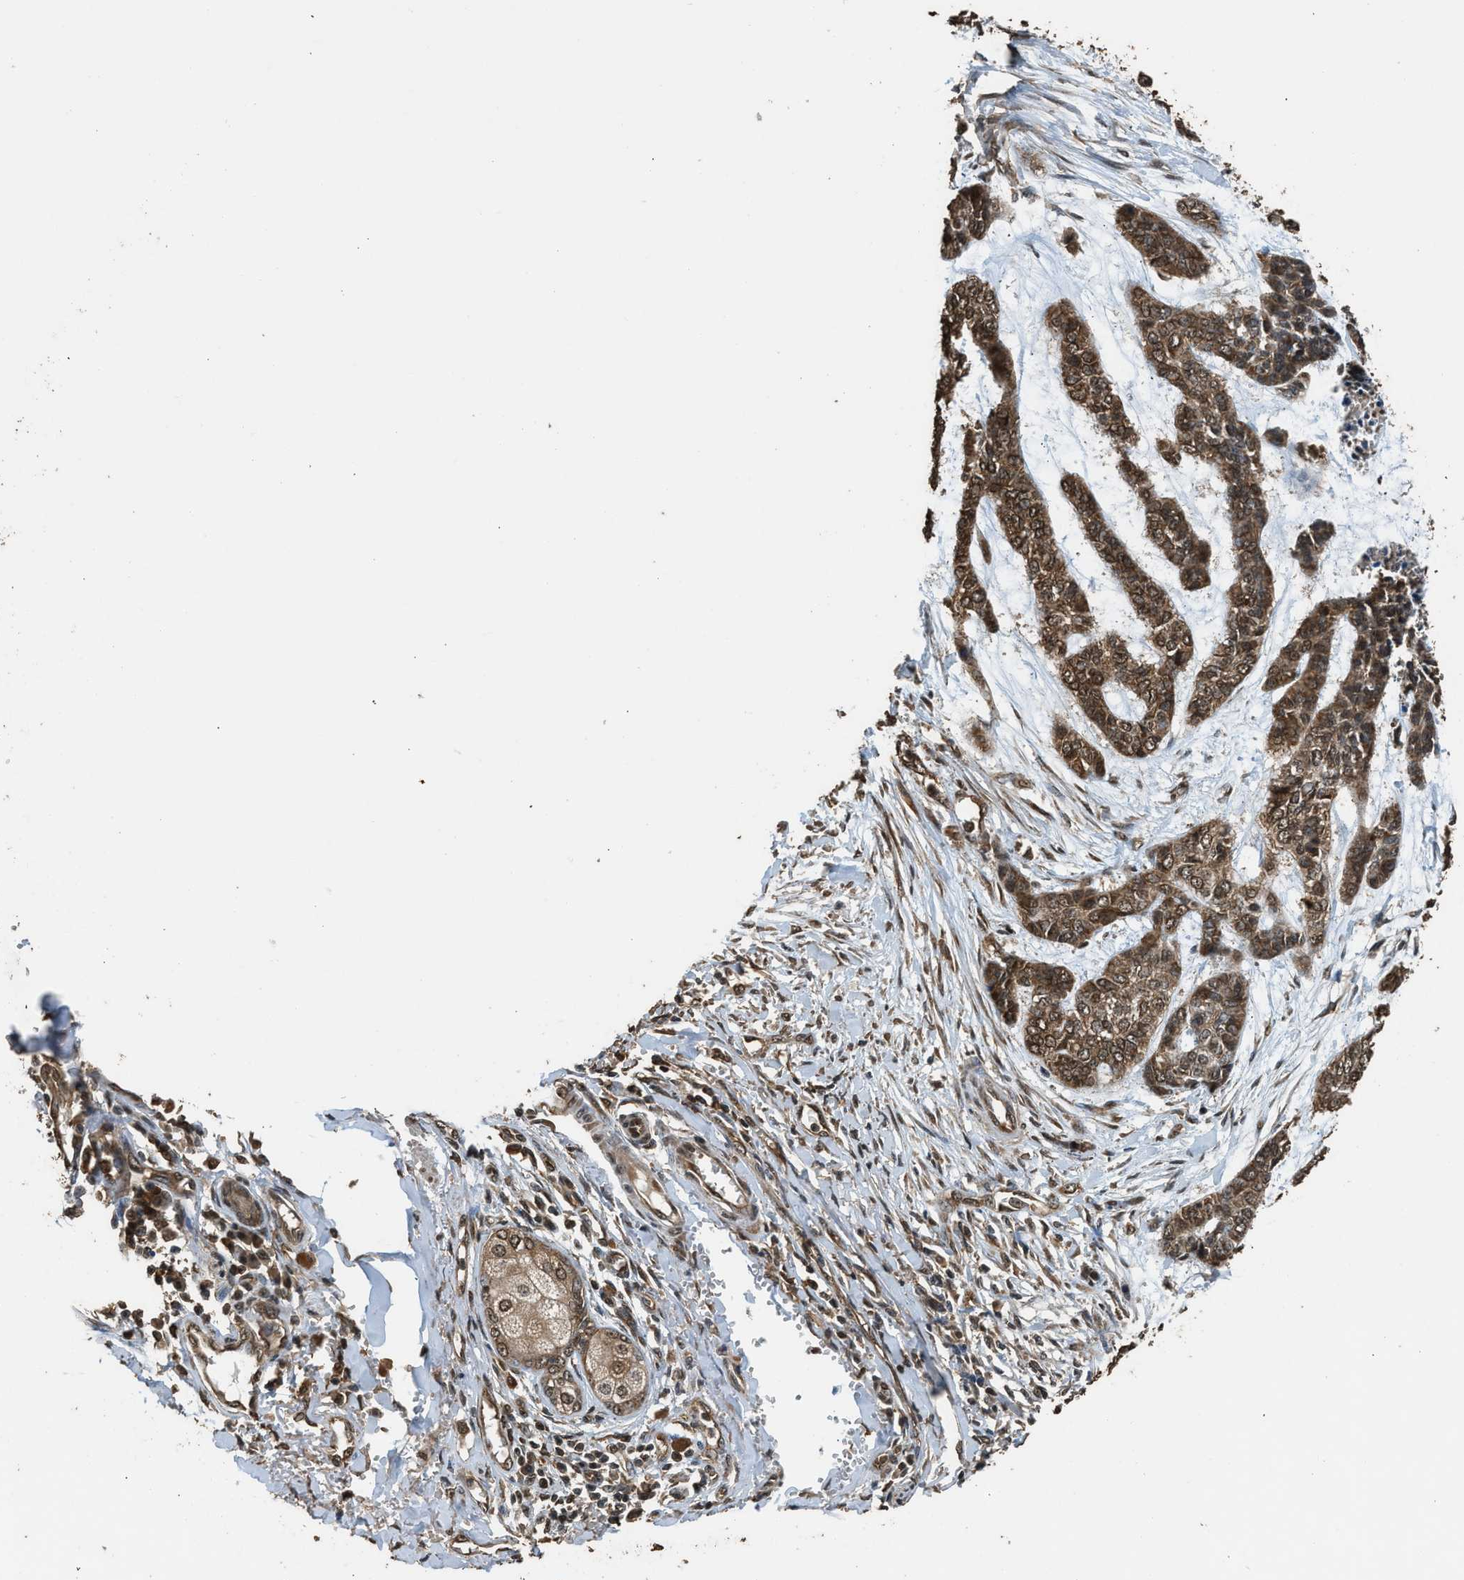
{"staining": {"intensity": "strong", "quantity": ">75%", "location": "cytoplasmic/membranous,nuclear"}, "tissue": "skin cancer", "cell_type": "Tumor cells", "image_type": "cancer", "snomed": [{"axis": "morphology", "description": "Basal cell carcinoma"}, {"axis": "topography", "description": "Skin"}], "caption": "Protein staining of skin basal cell carcinoma tissue displays strong cytoplasmic/membranous and nuclear positivity in approximately >75% of tumor cells. (brown staining indicates protein expression, while blue staining denotes nuclei).", "gene": "MYBL2", "patient": {"sex": "female", "age": 64}}